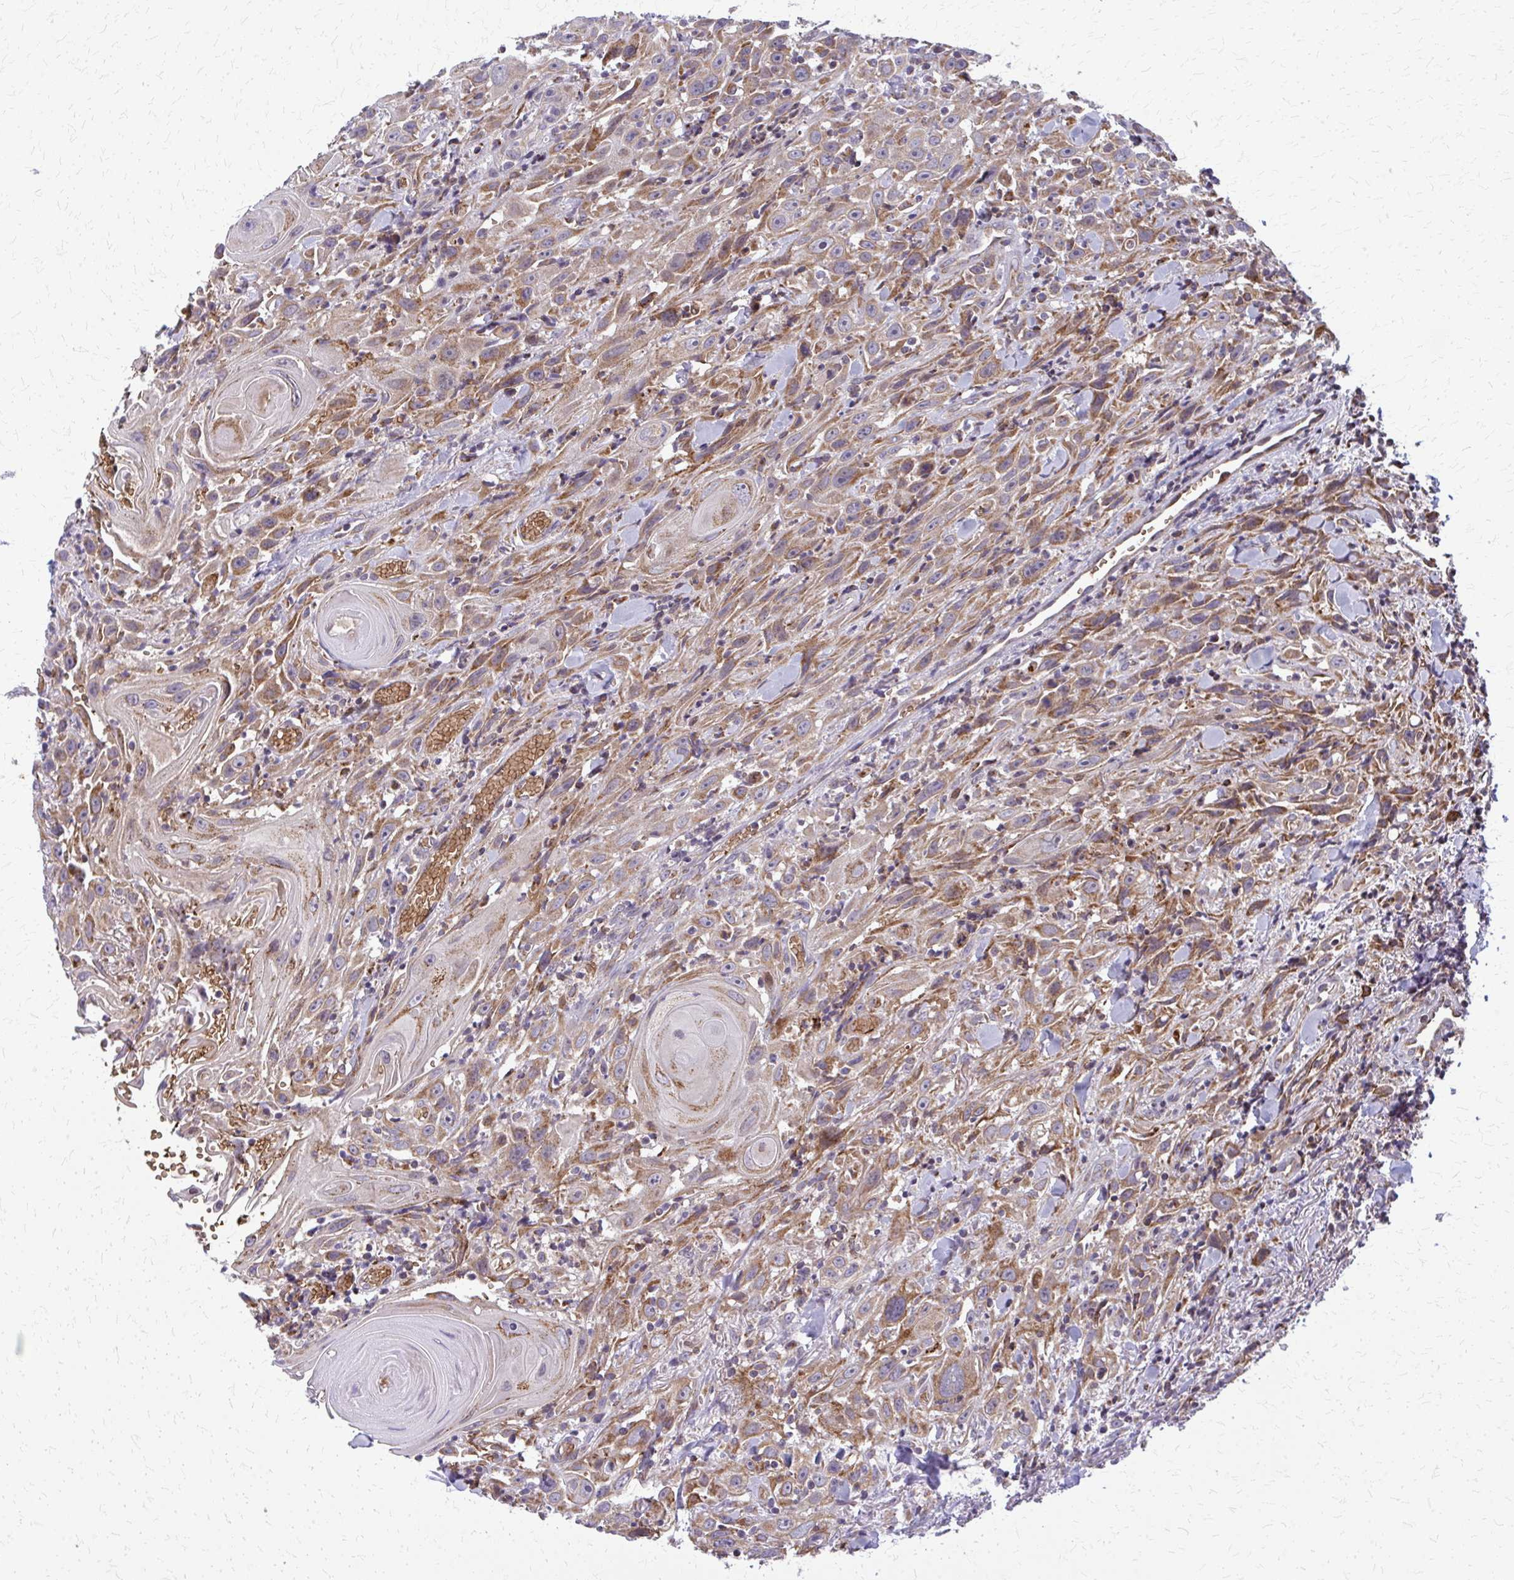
{"staining": {"intensity": "moderate", "quantity": ">75%", "location": "cytoplasmic/membranous"}, "tissue": "head and neck cancer", "cell_type": "Tumor cells", "image_type": "cancer", "snomed": [{"axis": "morphology", "description": "Squamous cell carcinoma, NOS"}, {"axis": "topography", "description": "Head-Neck"}], "caption": "Immunohistochemistry (IHC) image of head and neck cancer stained for a protein (brown), which reveals medium levels of moderate cytoplasmic/membranous expression in about >75% of tumor cells.", "gene": "MCCC1", "patient": {"sex": "female", "age": 95}}